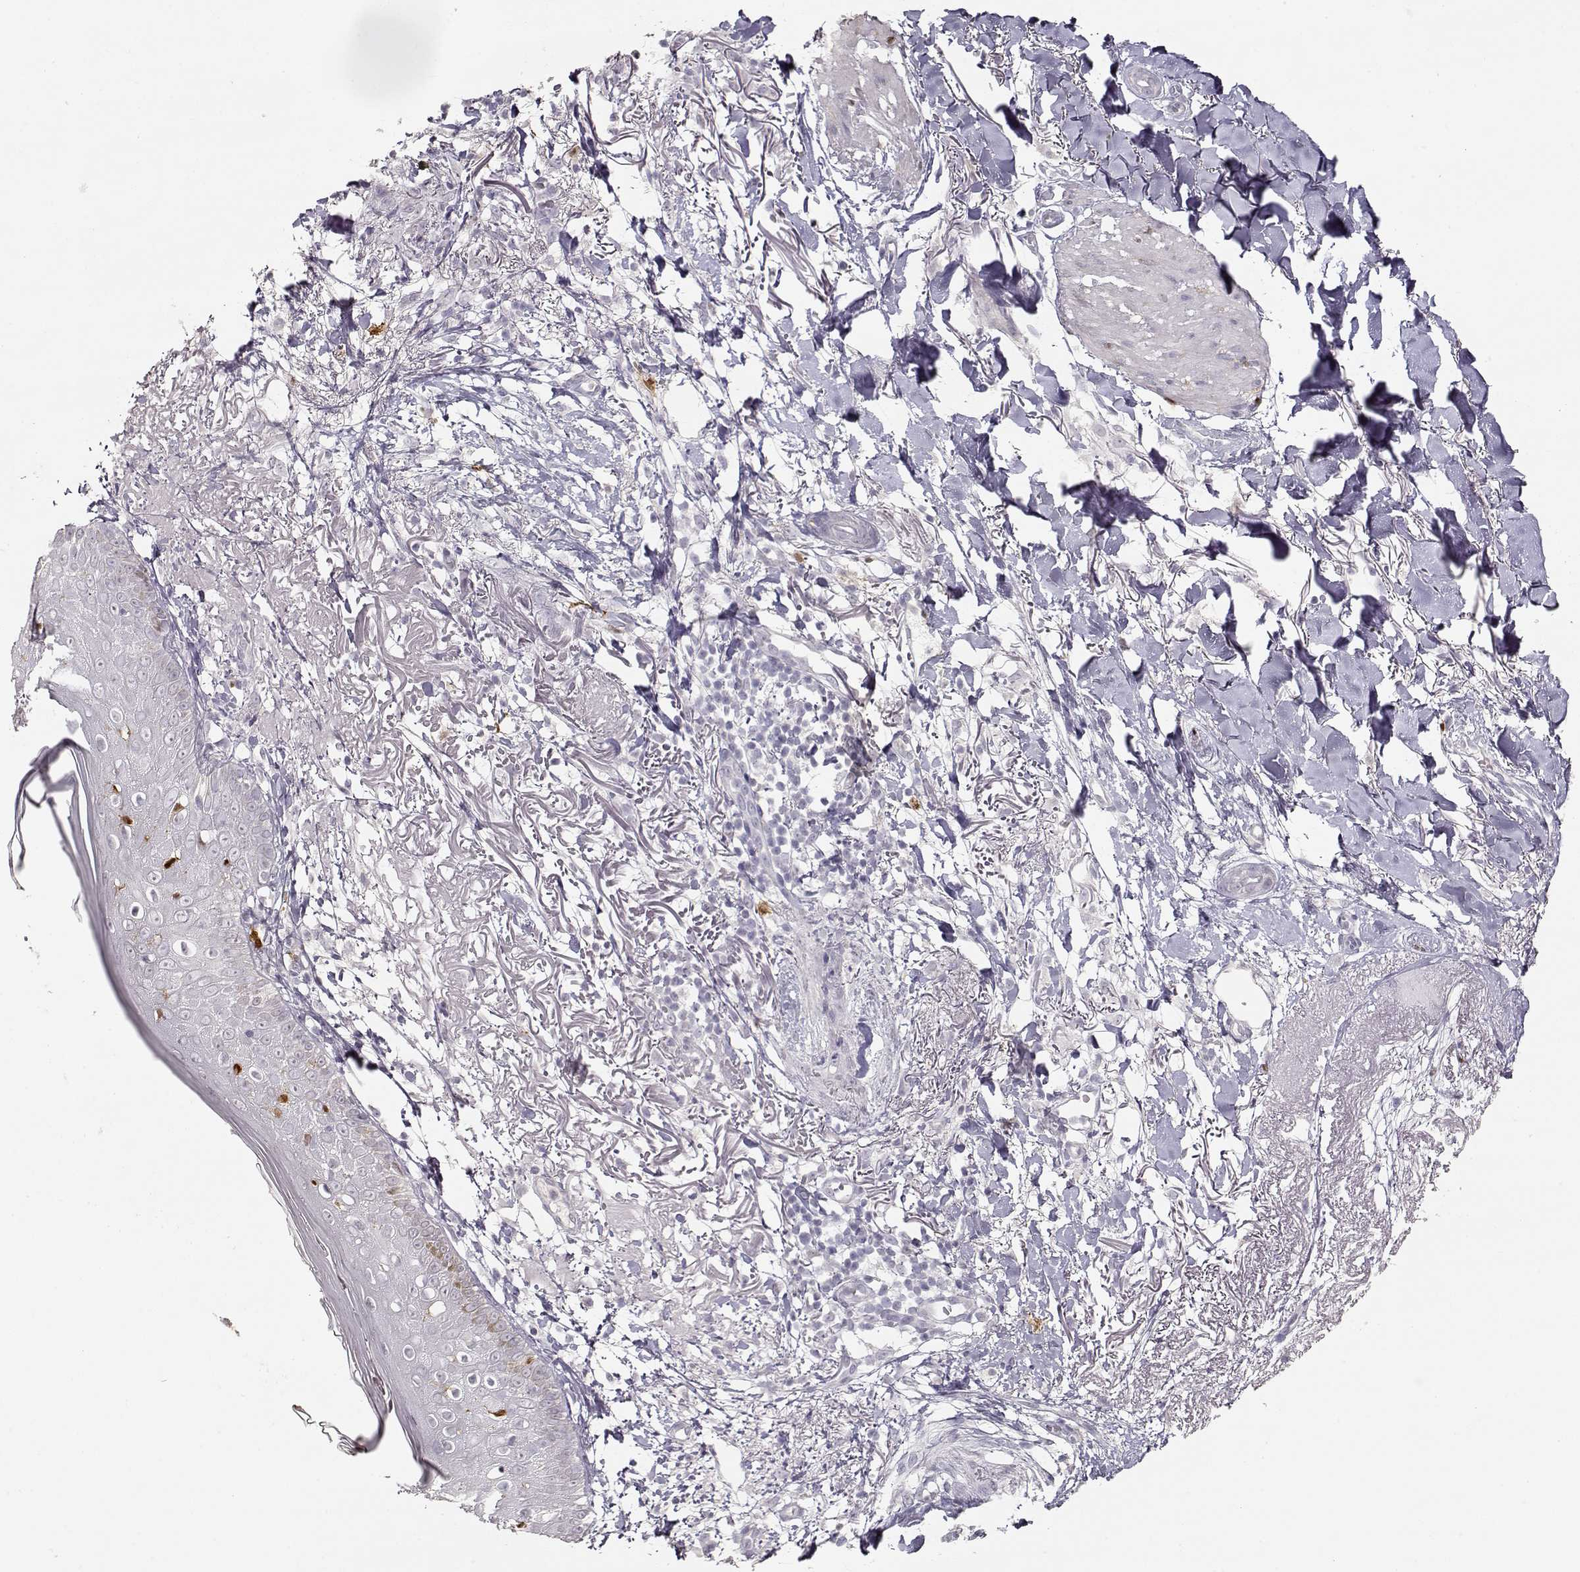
{"staining": {"intensity": "negative", "quantity": "none", "location": "none"}, "tissue": "skin cancer", "cell_type": "Tumor cells", "image_type": "cancer", "snomed": [{"axis": "morphology", "description": "Normal tissue, NOS"}, {"axis": "morphology", "description": "Basal cell carcinoma"}, {"axis": "topography", "description": "Skin"}], "caption": "Protein analysis of basal cell carcinoma (skin) demonstrates no significant expression in tumor cells.", "gene": "S100B", "patient": {"sex": "male", "age": 84}}